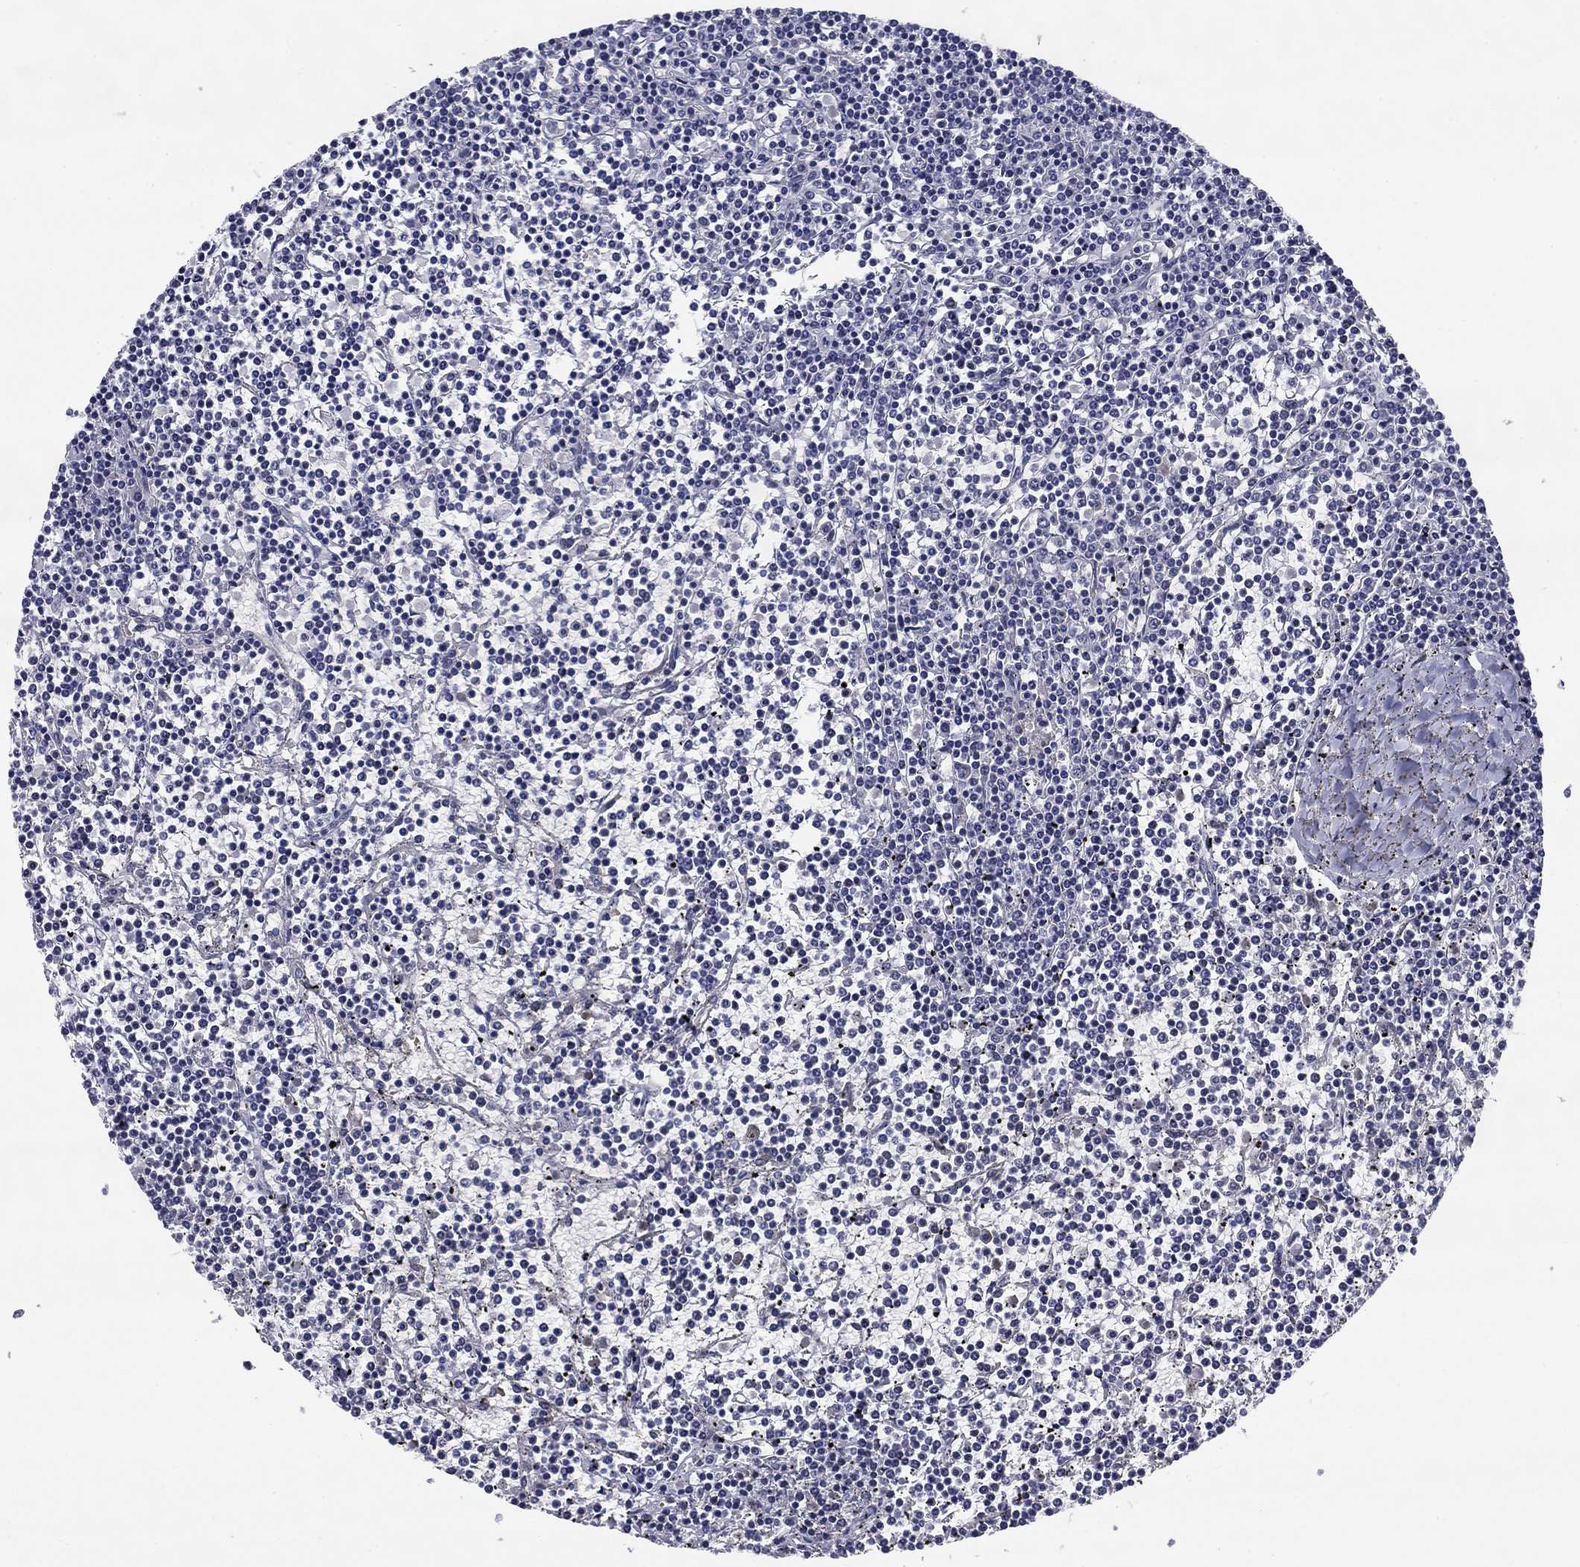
{"staining": {"intensity": "negative", "quantity": "none", "location": "none"}, "tissue": "lymphoma", "cell_type": "Tumor cells", "image_type": "cancer", "snomed": [{"axis": "morphology", "description": "Malignant lymphoma, non-Hodgkin's type, Low grade"}, {"axis": "topography", "description": "Spleen"}], "caption": "The image demonstrates no staining of tumor cells in low-grade malignant lymphoma, non-Hodgkin's type. (DAB (3,3'-diaminobenzidine) IHC with hematoxylin counter stain).", "gene": "REXO5", "patient": {"sex": "female", "age": 19}}